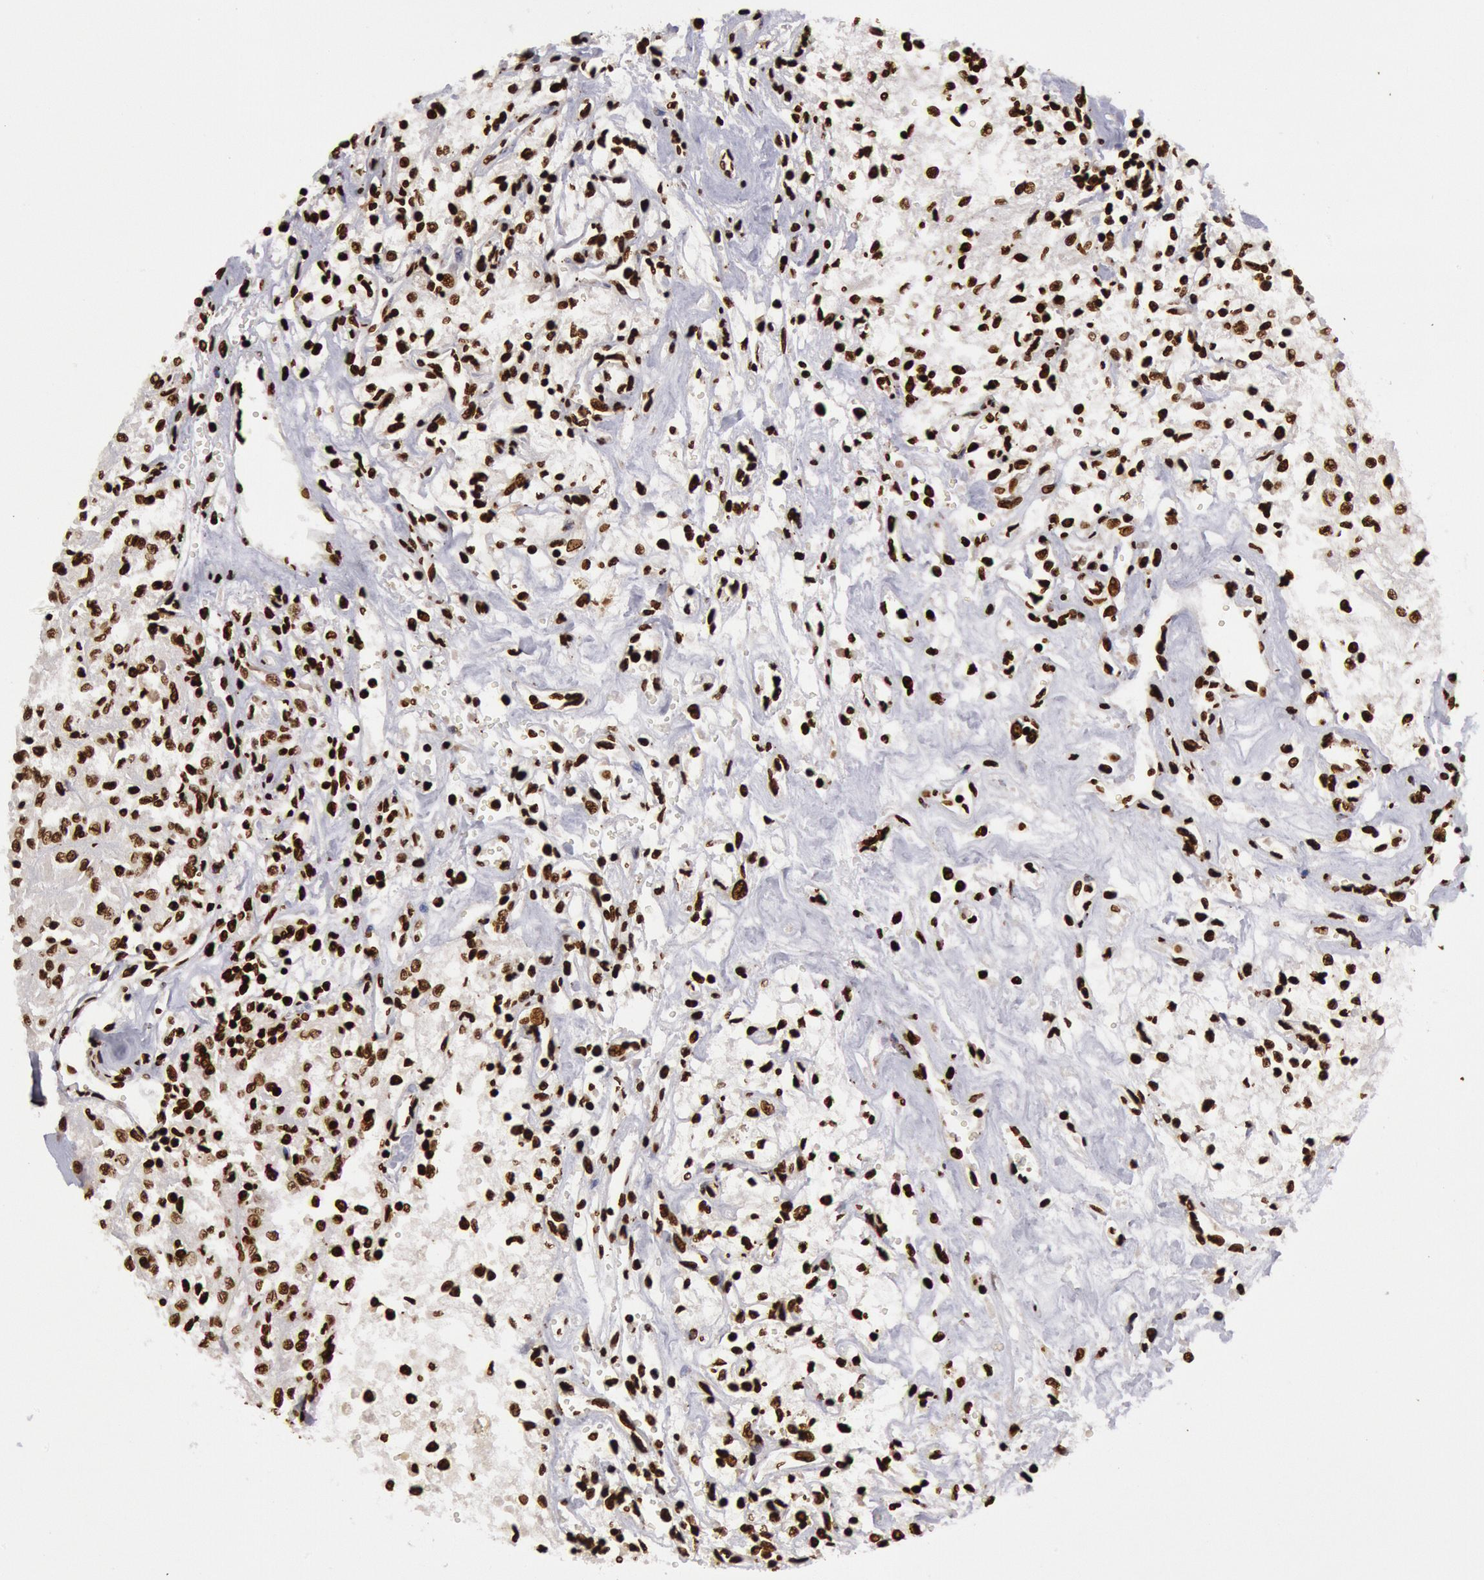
{"staining": {"intensity": "strong", "quantity": ">75%", "location": "nuclear"}, "tissue": "renal cancer", "cell_type": "Tumor cells", "image_type": "cancer", "snomed": [{"axis": "morphology", "description": "Adenocarcinoma, NOS"}, {"axis": "topography", "description": "Kidney"}], "caption": "Immunohistochemical staining of human adenocarcinoma (renal) reveals high levels of strong nuclear positivity in about >75% of tumor cells.", "gene": "H3-4", "patient": {"sex": "male", "age": 78}}